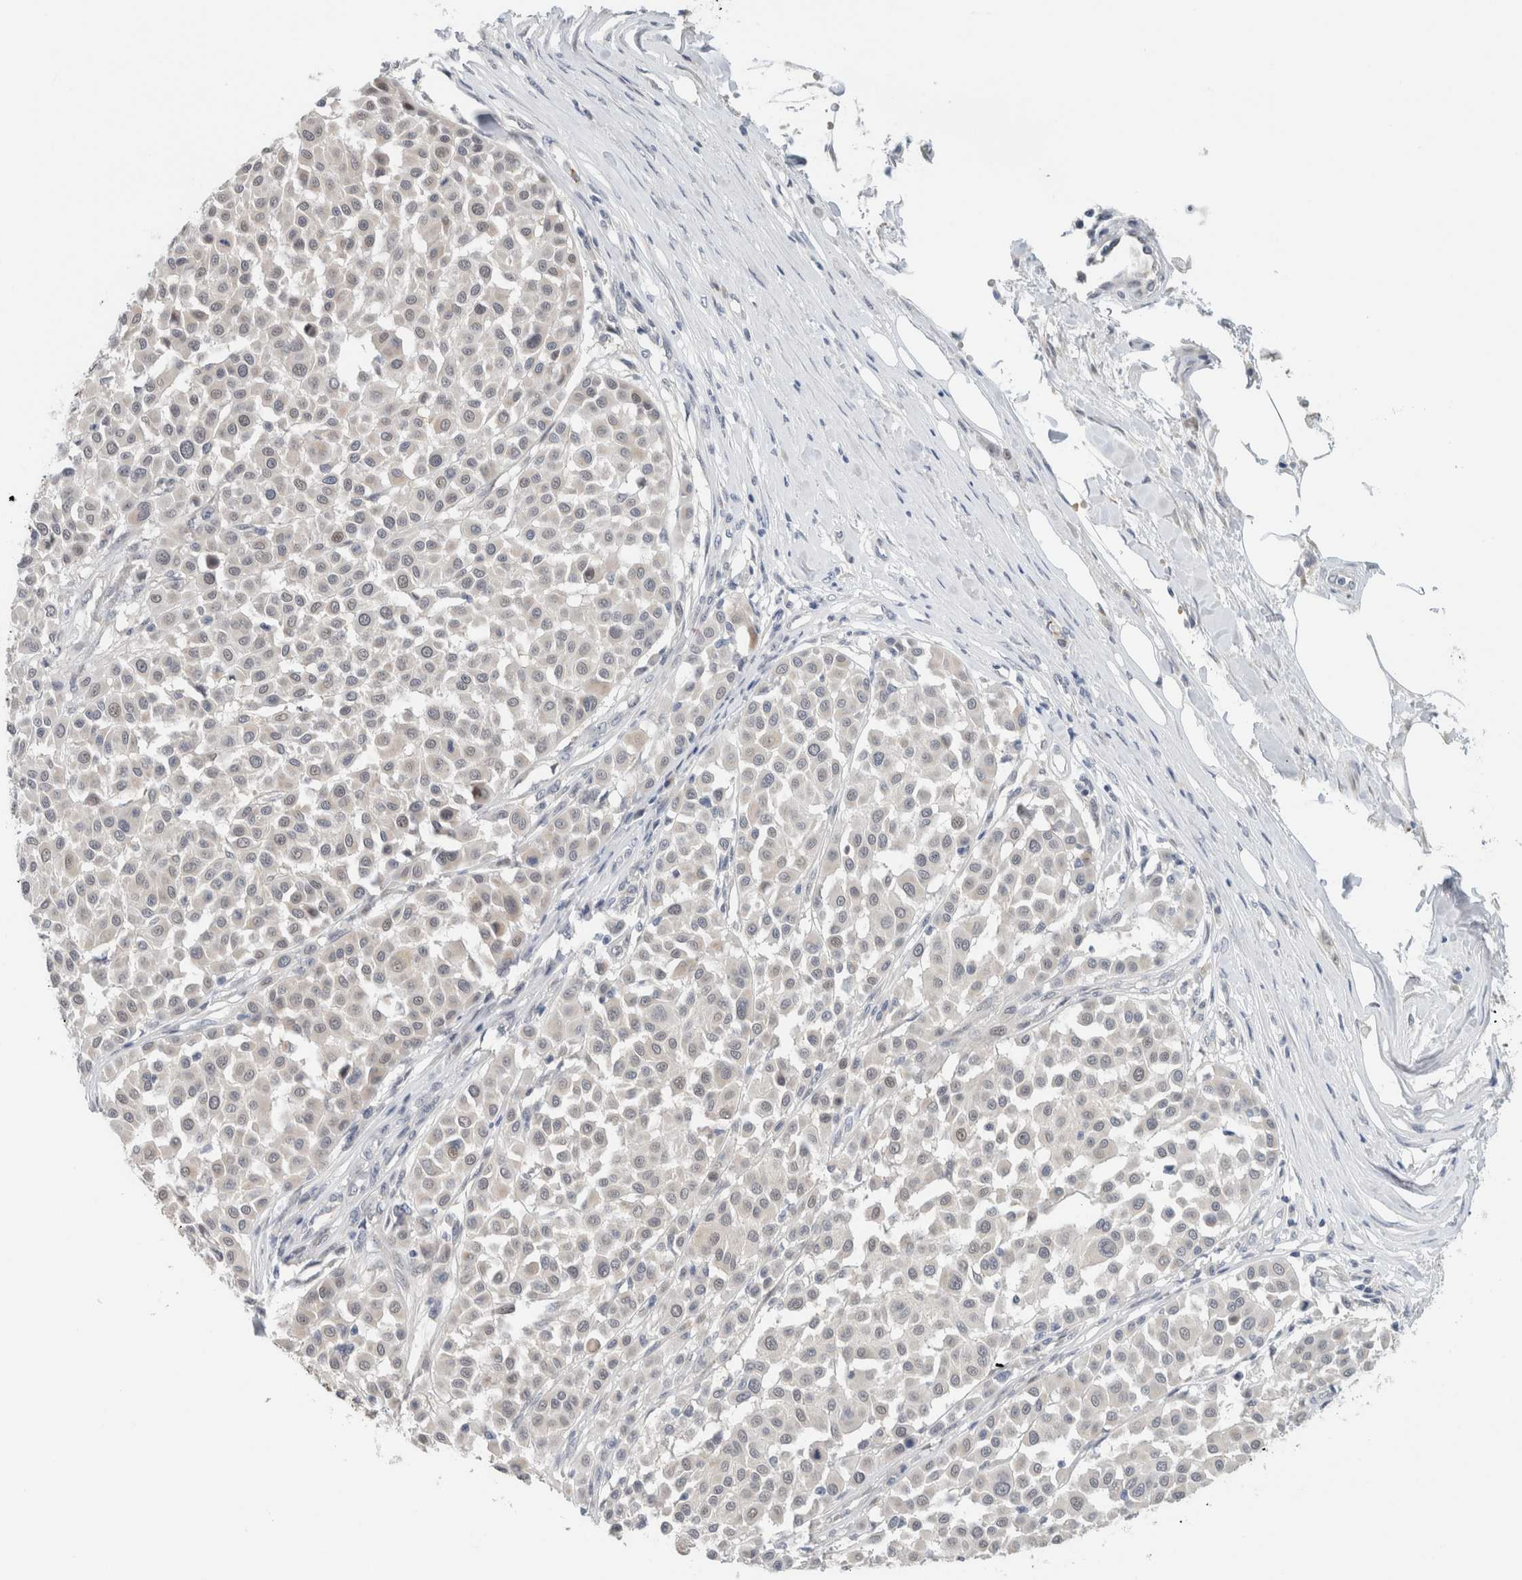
{"staining": {"intensity": "negative", "quantity": "none", "location": "none"}, "tissue": "melanoma", "cell_type": "Tumor cells", "image_type": "cancer", "snomed": [{"axis": "morphology", "description": "Malignant melanoma, Metastatic site"}, {"axis": "topography", "description": "Soft tissue"}], "caption": "Protein analysis of malignant melanoma (metastatic site) exhibits no significant expression in tumor cells.", "gene": "CRAT", "patient": {"sex": "male", "age": 41}}